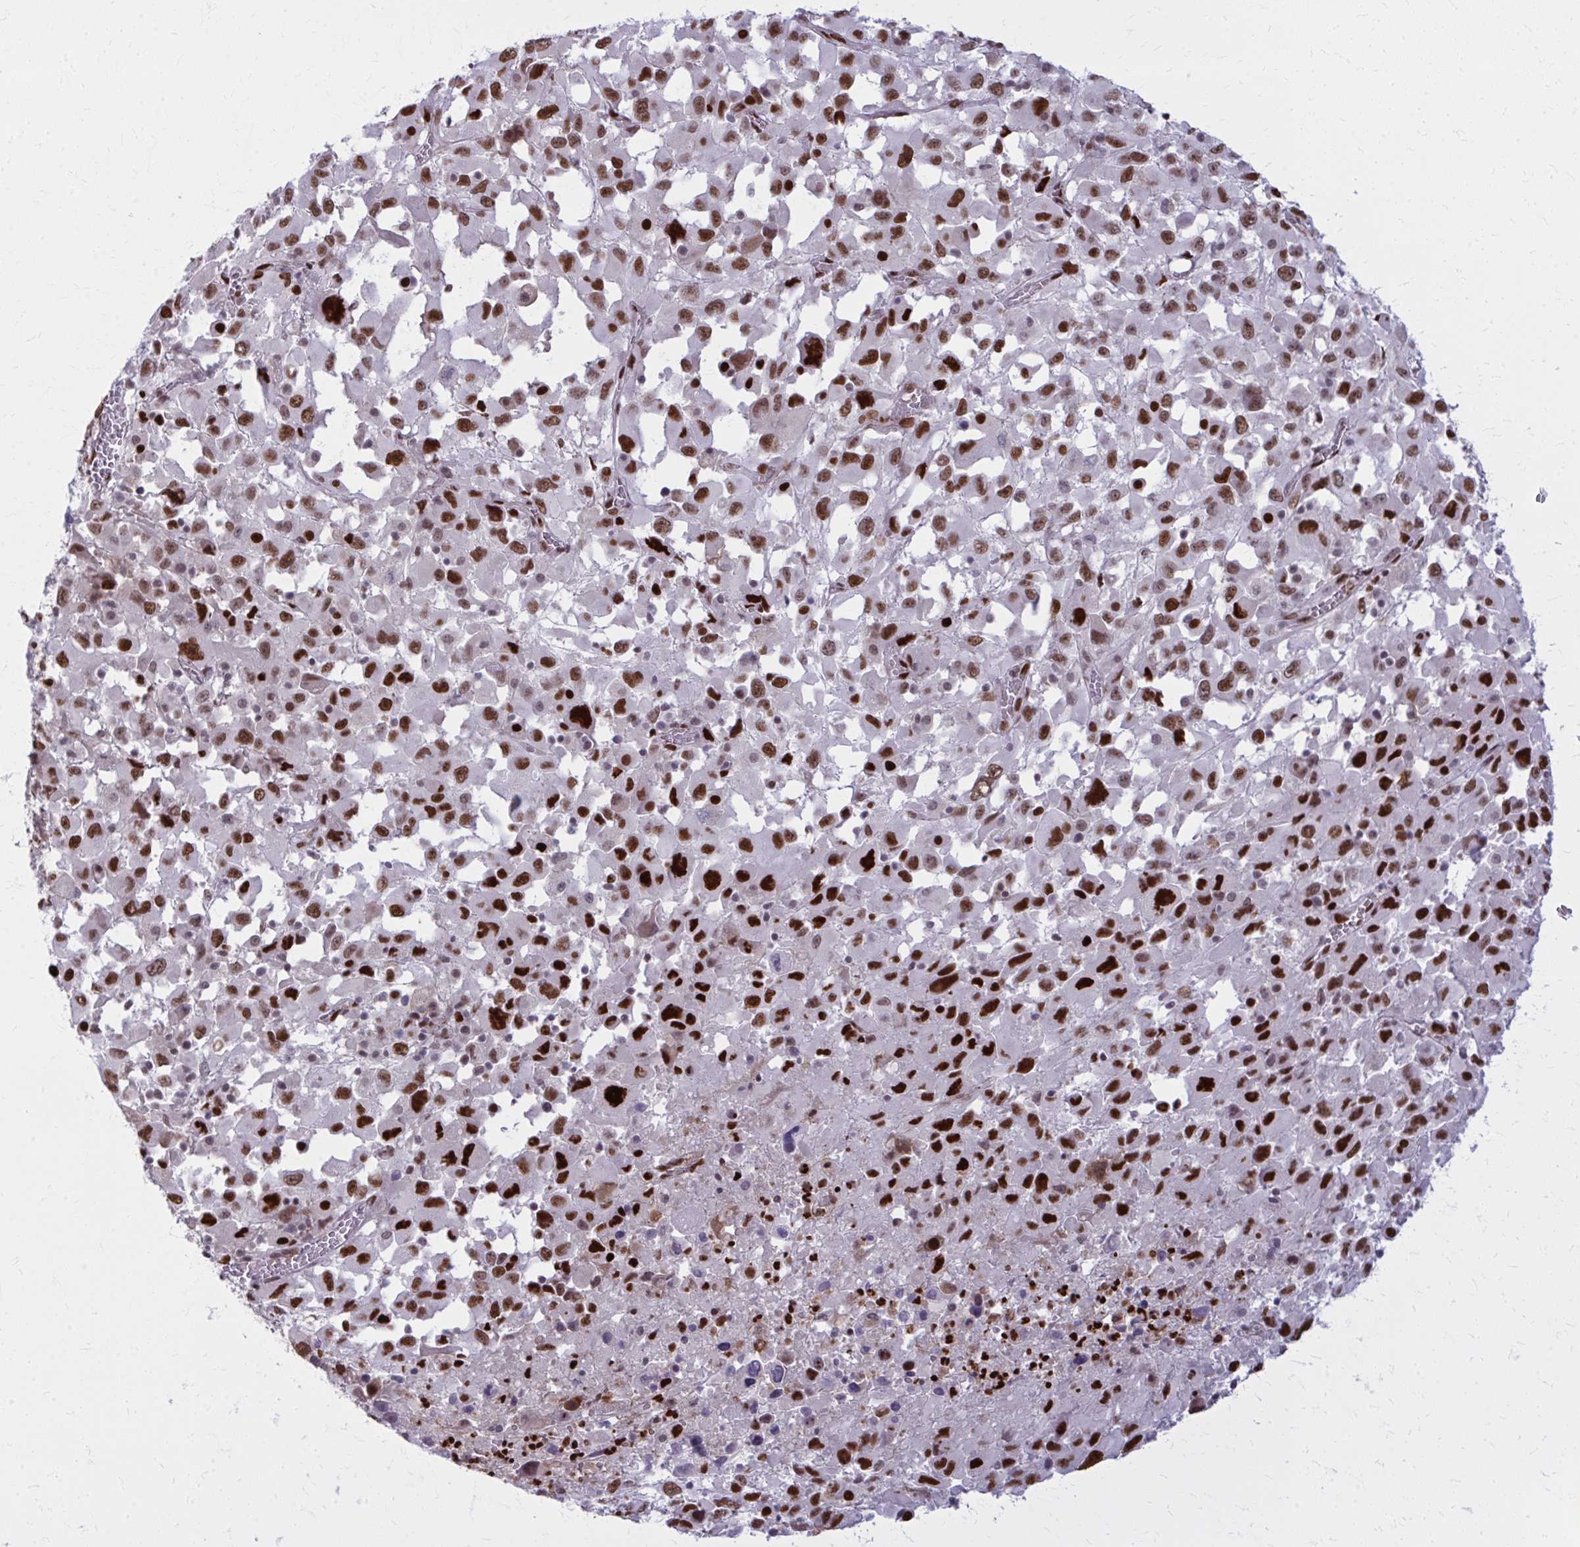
{"staining": {"intensity": "strong", "quantity": ">75%", "location": "nuclear"}, "tissue": "melanoma", "cell_type": "Tumor cells", "image_type": "cancer", "snomed": [{"axis": "morphology", "description": "Malignant melanoma, Metastatic site"}, {"axis": "topography", "description": "Soft tissue"}], "caption": "IHC histopathology image of neoplastic tissue: malignant melanoma (metastatic site) stained using immunohistochemistry exhibits high levels of strong protein expression localized specifically in the nuclear of tumor cells, appearing as a nuclear brown color.", "gene": "ZNF559", "patient": {"sex": "male", "age": 50}}